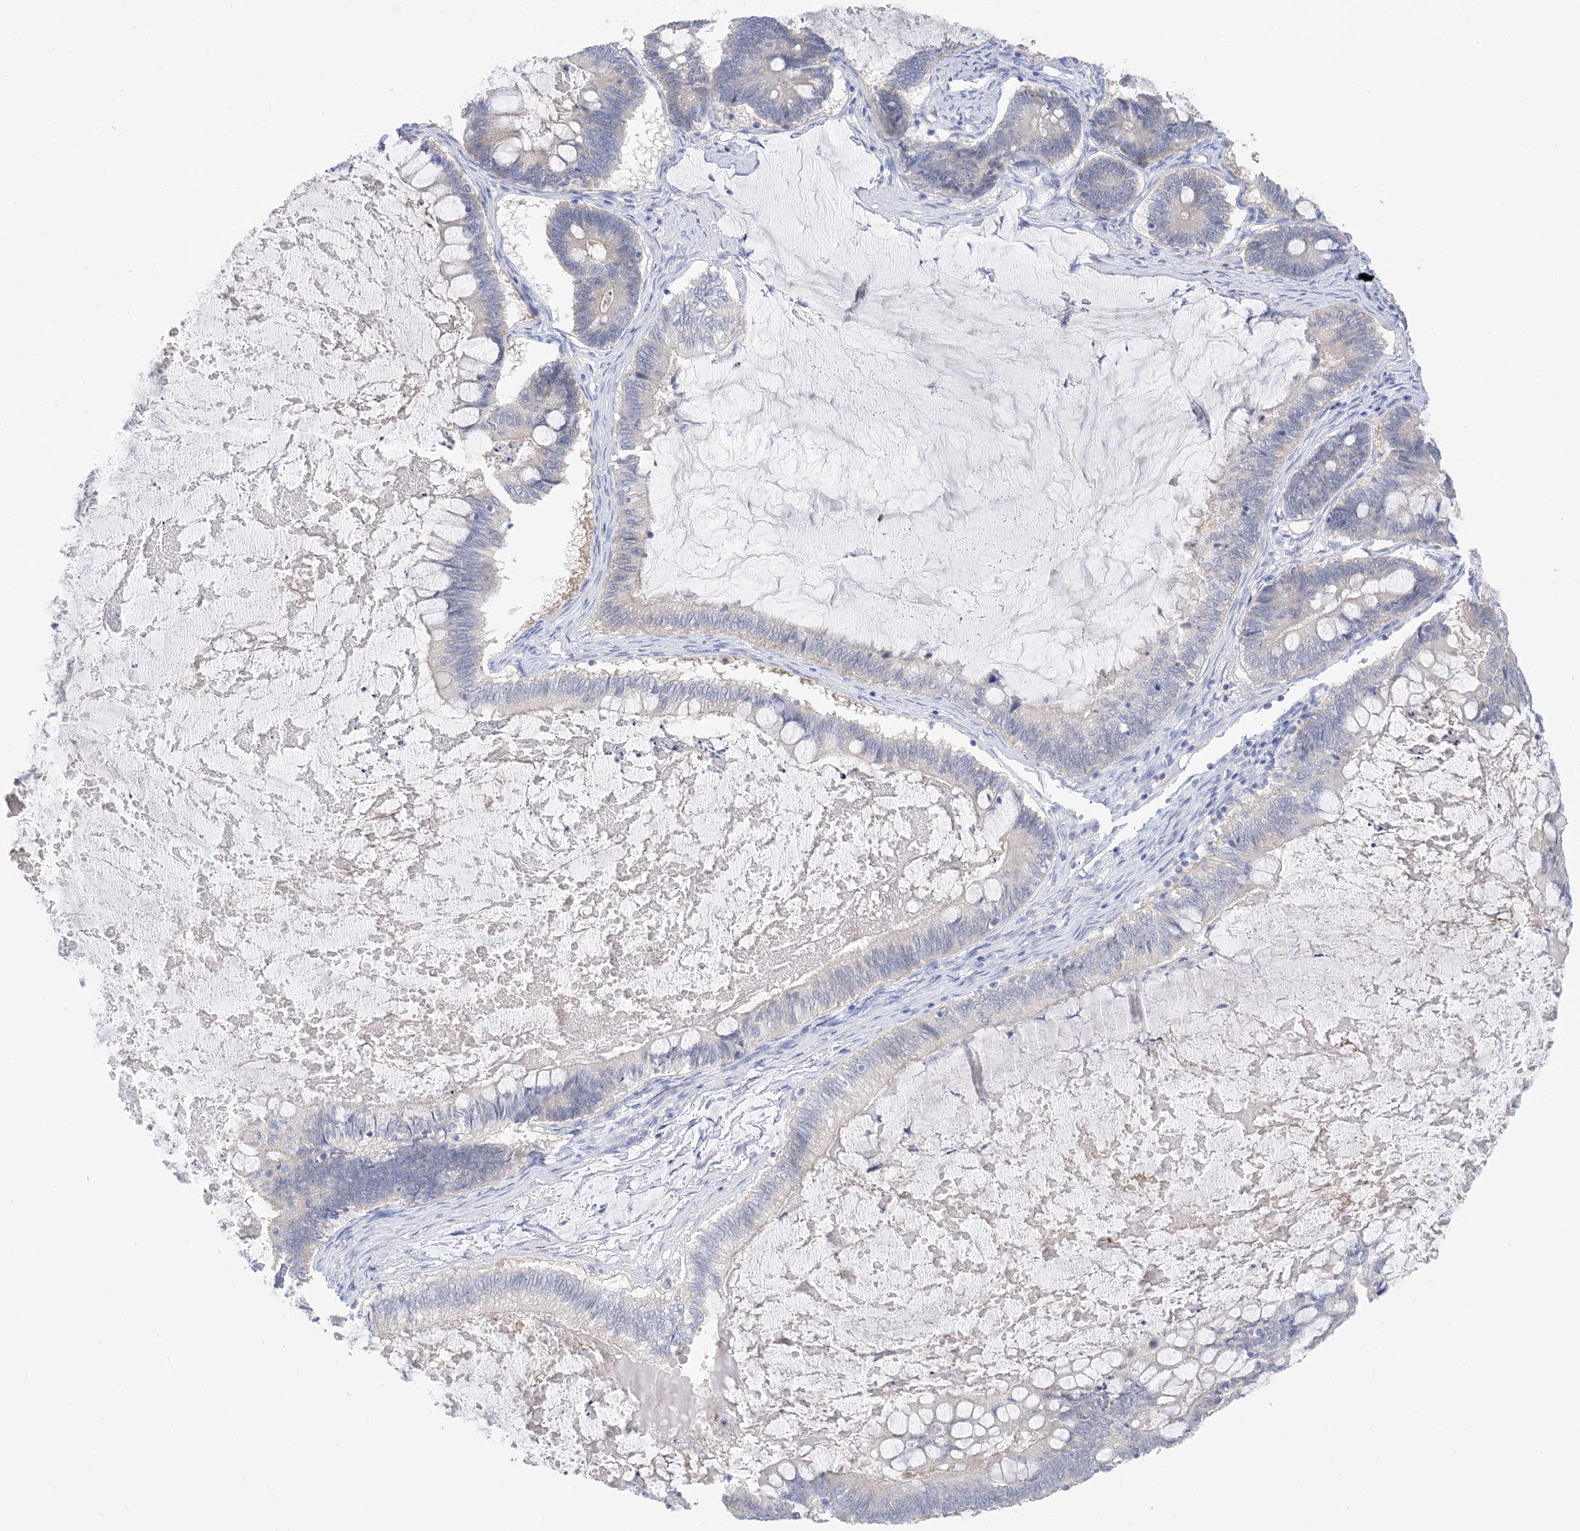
{"staining": {"intensity": "negative", "quantity": "none", "location": "none"}, "tissue": "ovarian cancer", "cell_type": "Tumor cells", "image_type": "cancer", "snomed": [{"axis": "morphology", "description": "Cystadenocarcinoma, mucinous, NOS"}, {"axis": "topography", "description": "Ovary"}], "caption": "A micrograph of human mucinous cystadenocarcinoma (ovarian) is negative for staining in tumor cells.", "gene": "SH3YL1", "patient": {"sex": "female", "age": 61}}